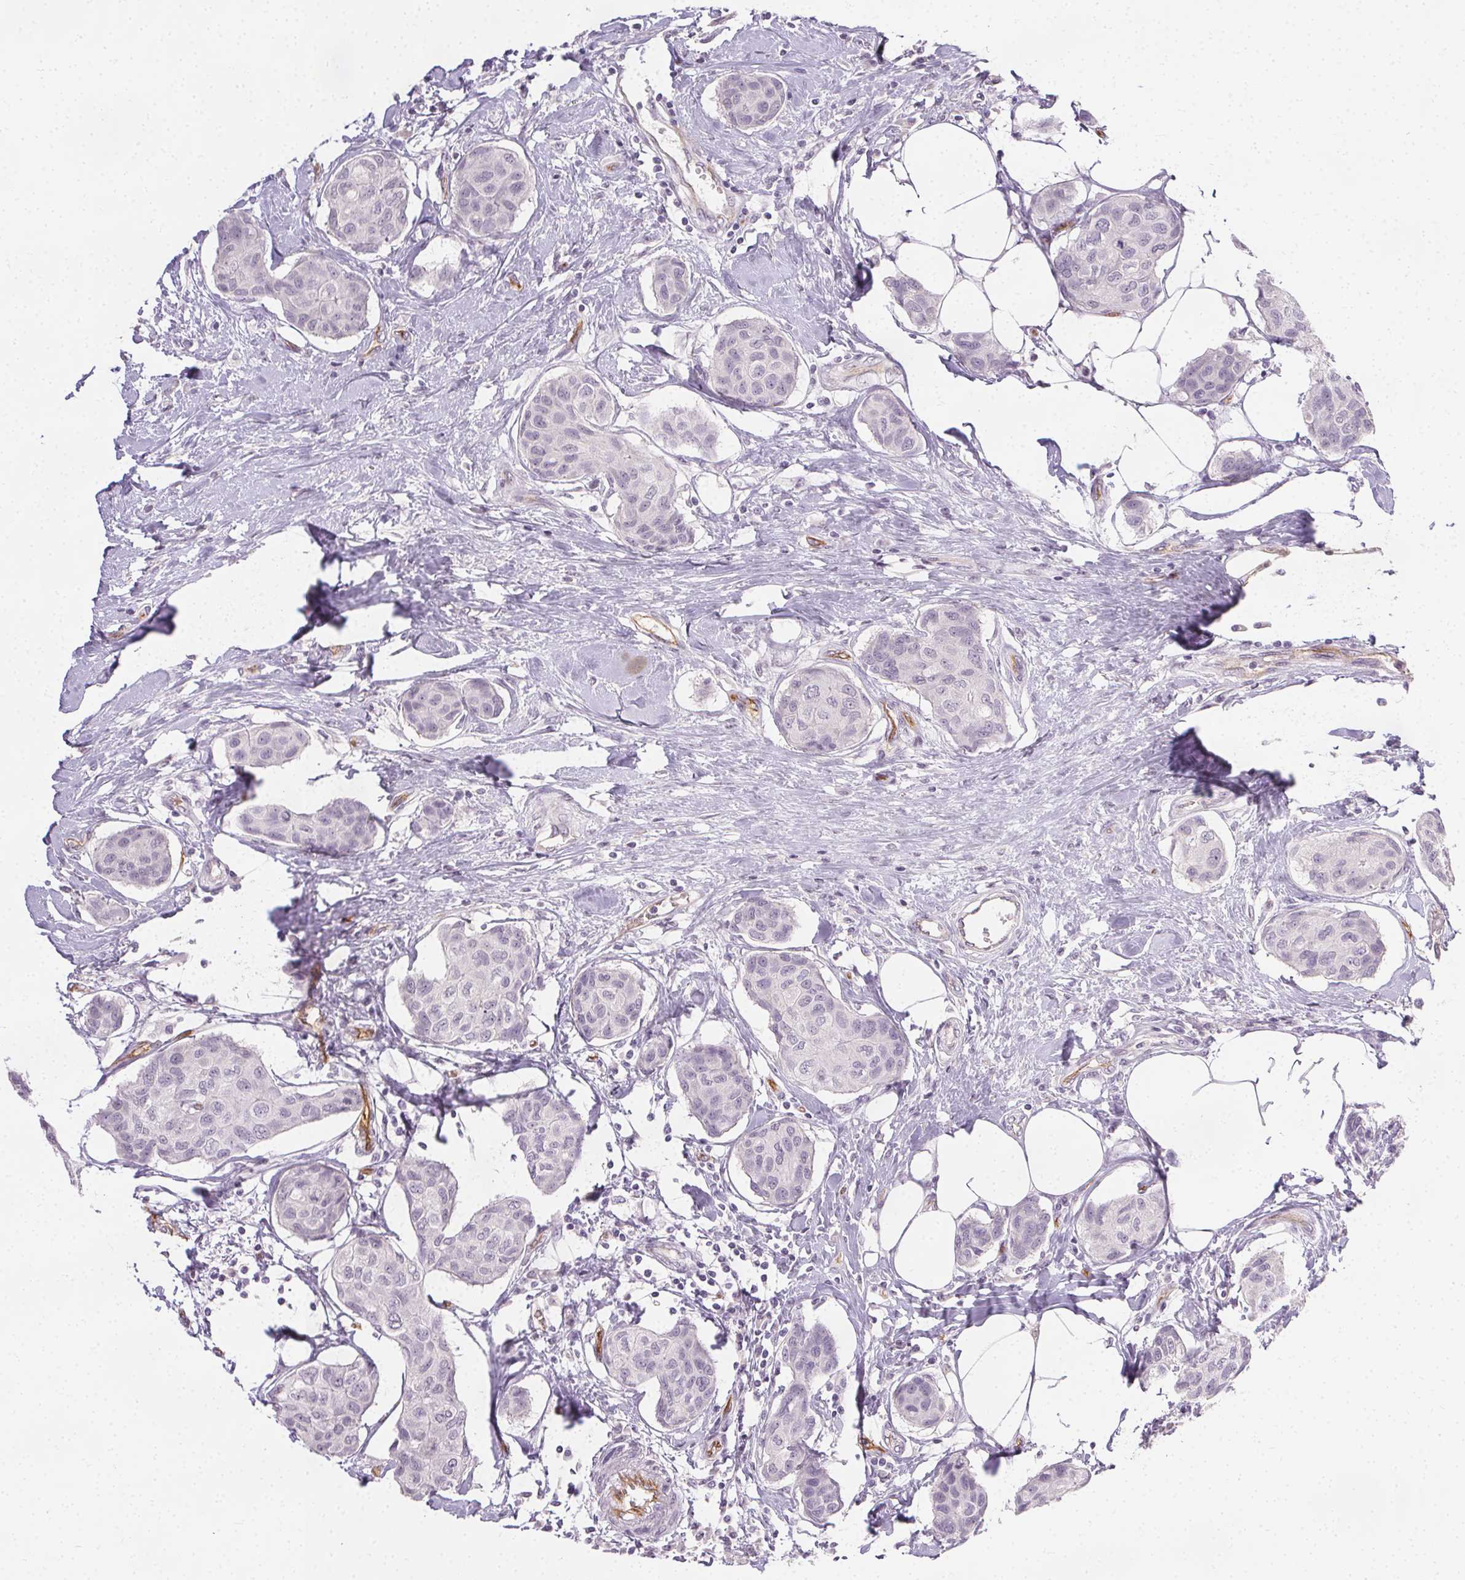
{"staining": {"intensity": "negative", "quantity": "none", "location": "none"}, "tissue": "breast cancer", "cell_type": "Tumor cells", "image_type": "cancer", "snomed": [{"axis": "morphology", "description": "Duct carcinoma"}, {"axis": "topography", "description": "Breast"}], "caption": "There is no significant staining in tumor cells of intraductal carcinoma (breast).", "gene": "PODXL", "patient": {"sex": "female", "age": 80}}